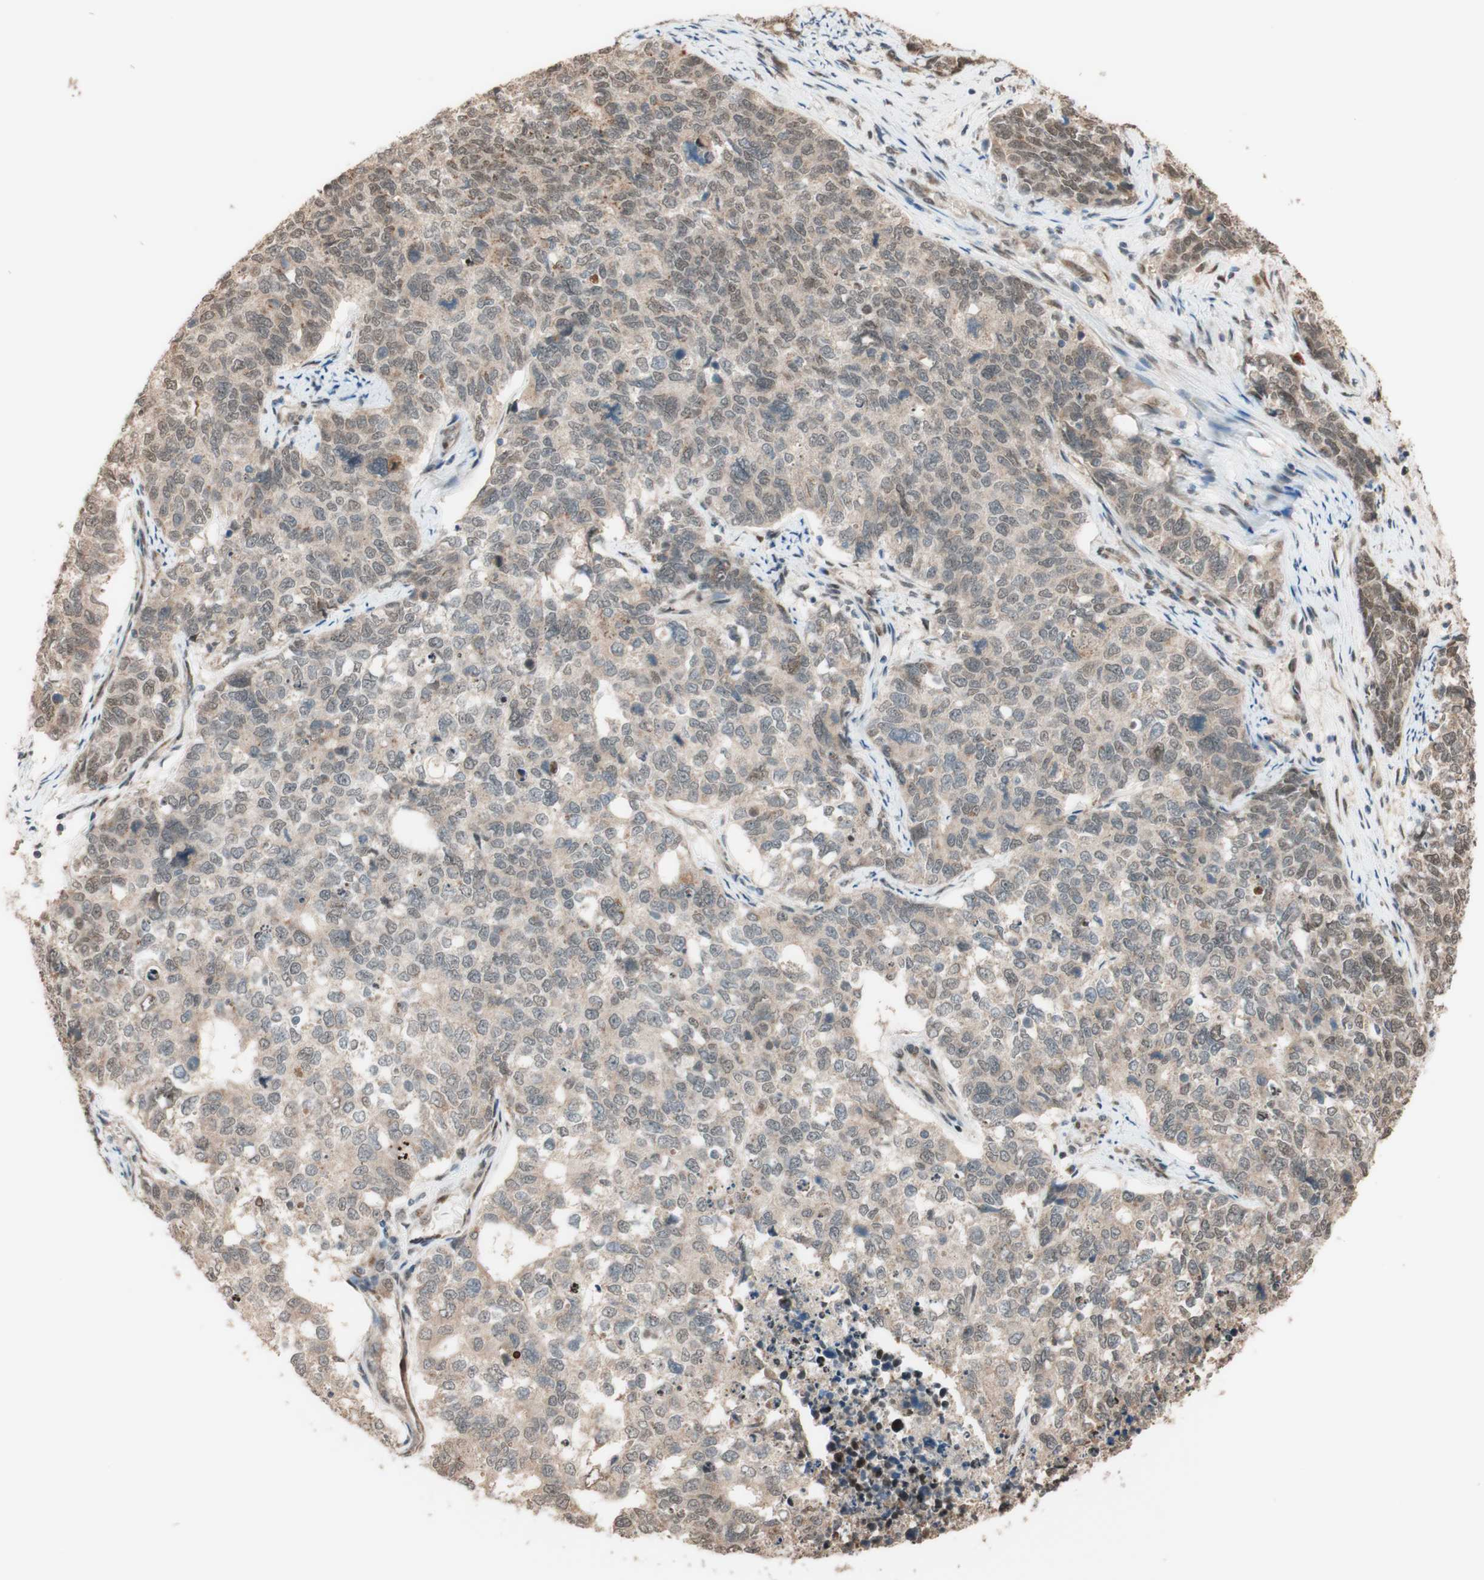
{"staining": {"intensity": "weak", "quantity": "<25%", "location": "cytoplasmic/membranous"}, "tissue": "cervical cancer", "cell_type": "Tumor cells", "image_type": "cancer", "snomed": [{"axis": "morphology", "description": "Squamous cell carcinoma, NOS"}, {"axis": "topography", "description": "Cervix"}], "caption": "Histopathology image shows no significant protein staining in tumor cells of cervical squamous cell carcinoma.", "gene": "CCNC", "patient": {"sex": "female", "age": 63}}